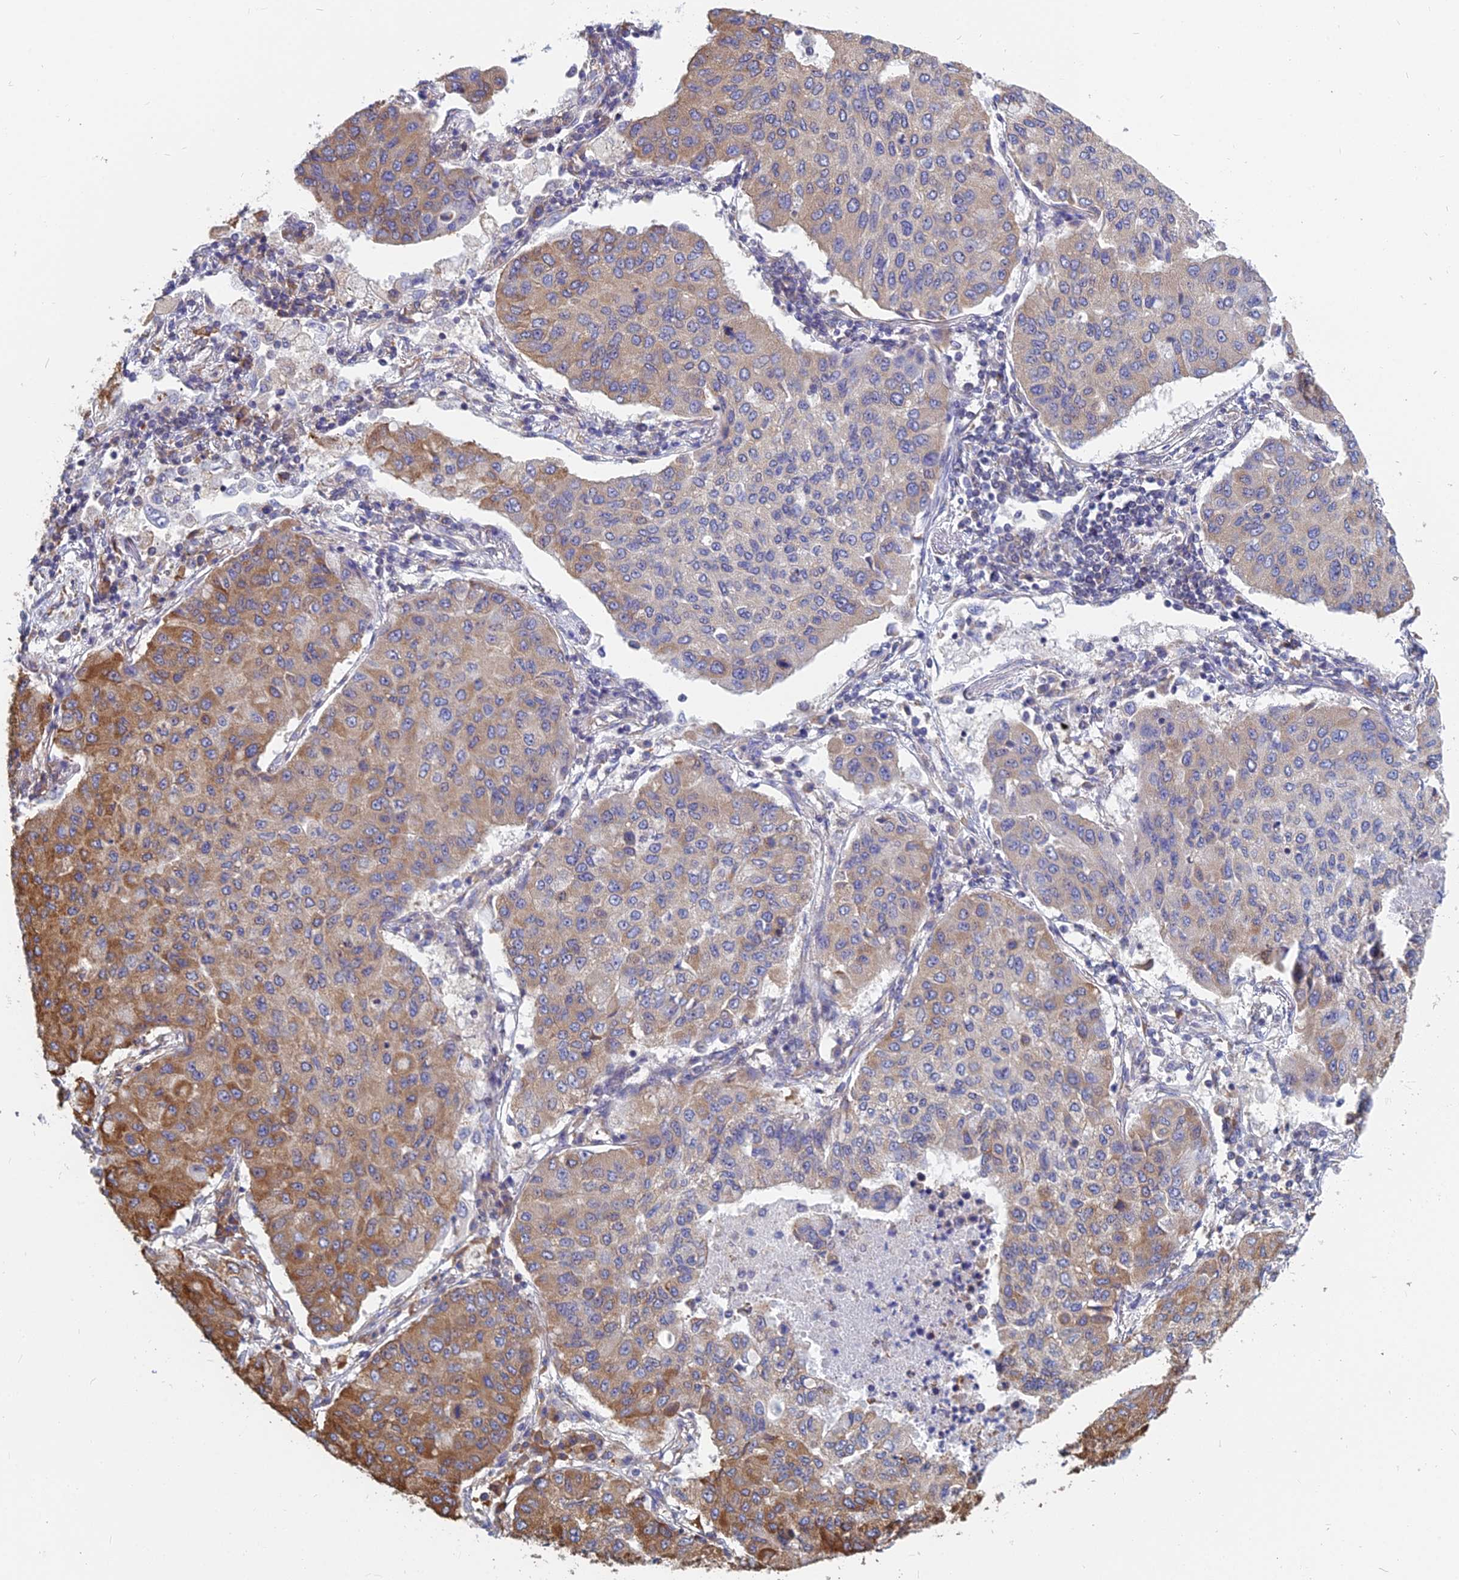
{"staining": {"intensity": "moderate", "quantity": "25%-75%", "location": "cytoplasmic/membranous"}, "tissue": "lung cancer", "cell_type": "Tumor cells", "image_type": "cancer", "snomed": [{"axis": "morphology", "description": "Squamous cell carcinoma, NOS"}, {"axis": "topography", "description": "Lung"}], "caption": "Human squamous cell carcinoma (lung) stained with a brown dye shows moderate cytoplasmic/membranous positive expression in approximately 25%-75% of tumor cells.", "gene": "KIAA1143", "patient": {"sex": "male", "age": 74}}